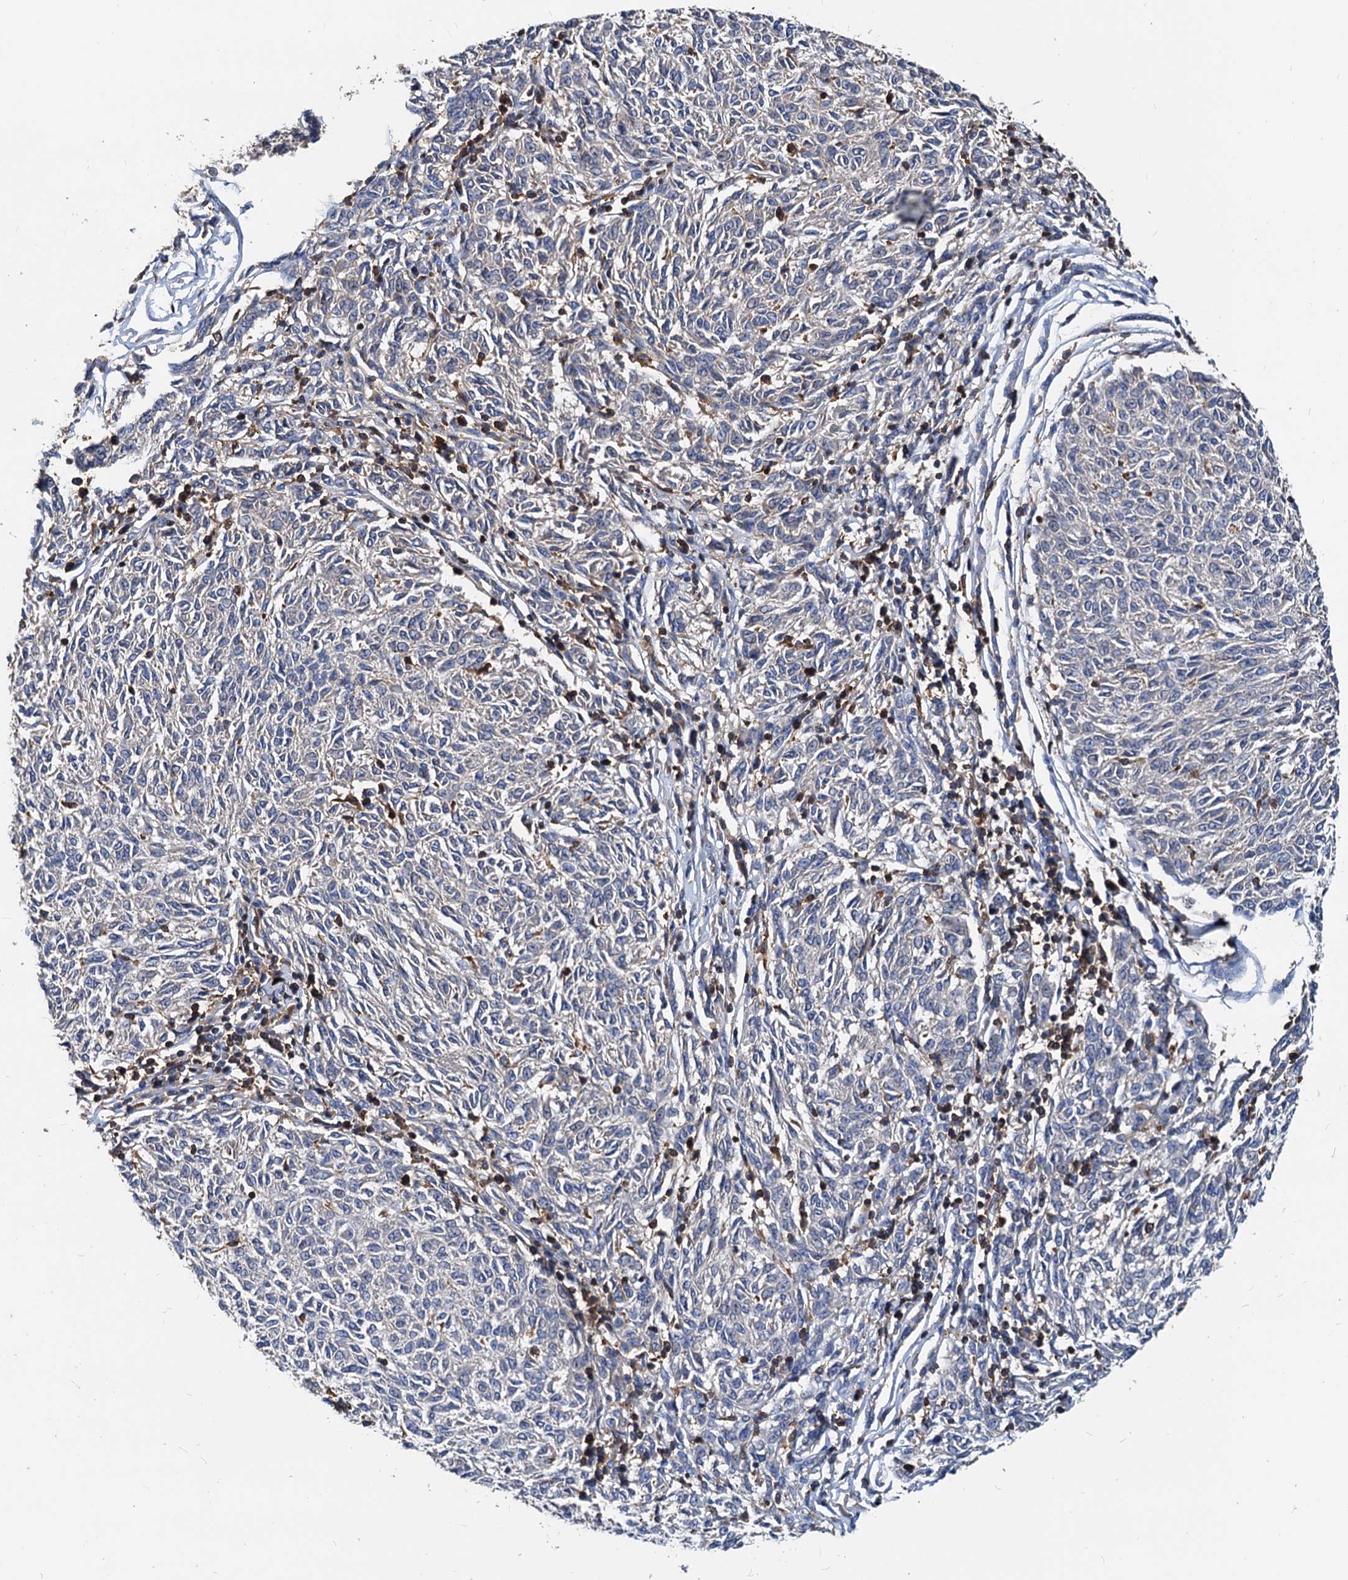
{"staining": {"intensity": "negative", "quantity": "none", "location": "none"}, "tissue": "melanoma", "cell_type": "Tumor cells", "image_type": "cancer", "snomed": [{"axis": "morphology", "description": "Malignant melanoma, NOS"}, {"axis": "topography", "description": "Skin"}], "caption": "Tumor cells show no significant protein expression in melanoma.", "gene": "LCP2", "patient": {"sex": "female", "age": 72}}